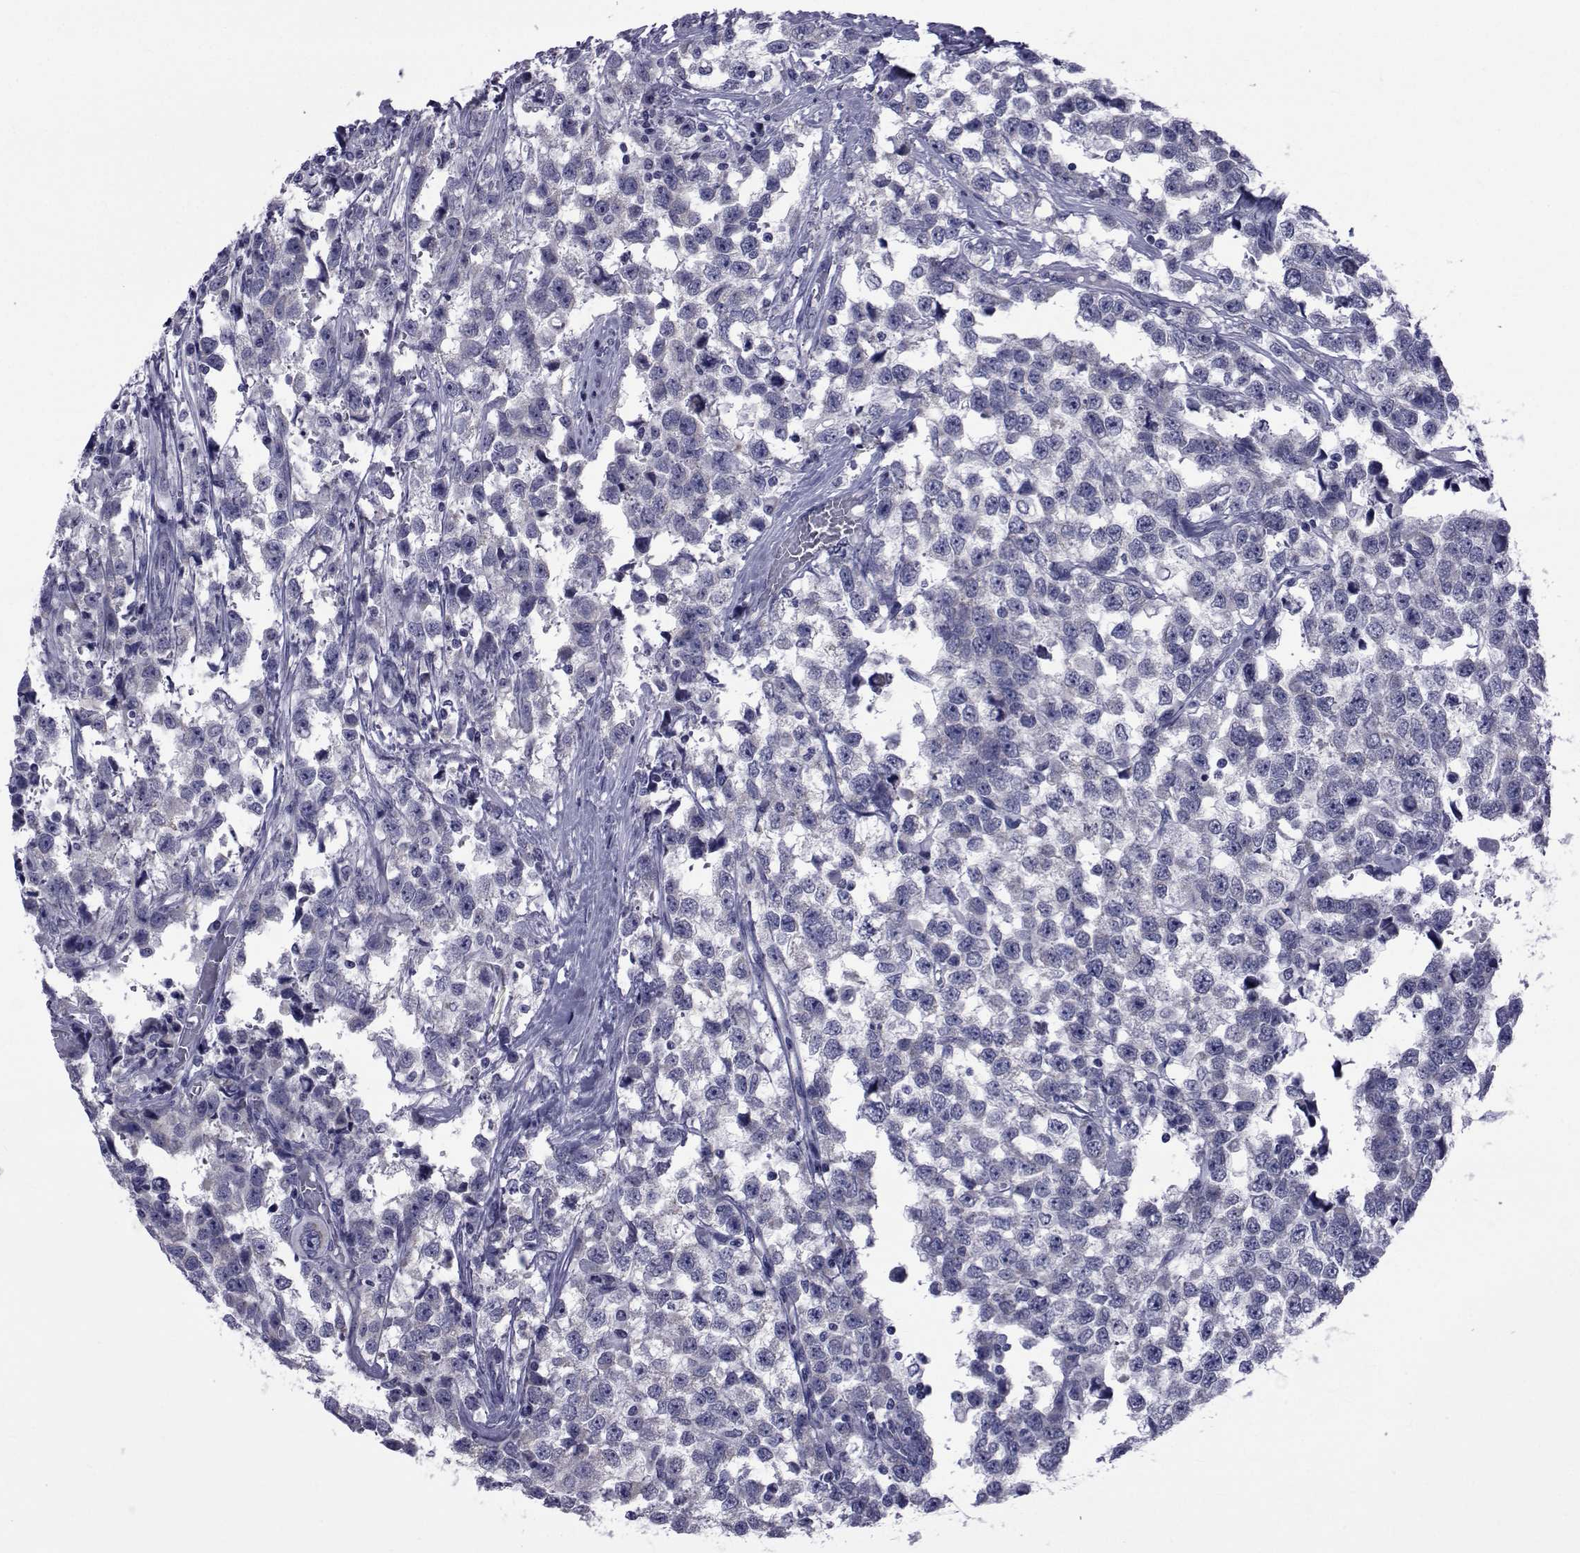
{"staining": {"intensity": "negative", "quantity": "none", "location": "none"}, "tissue": "testis cancer", "cell_type": "Tumor cells", "image_type": "cancer", "snomed": [{"axis": "morphology", "description": "Seminoma, NOS"}, {"axis": "topography", "description": "Testis"}], "caption": "Human seminoma (testis) stained for a protein using IHC demonstrates no staining in tumor cells.", "gene": "GKAP1", "patient": {"sex": "male", "age": 34}}